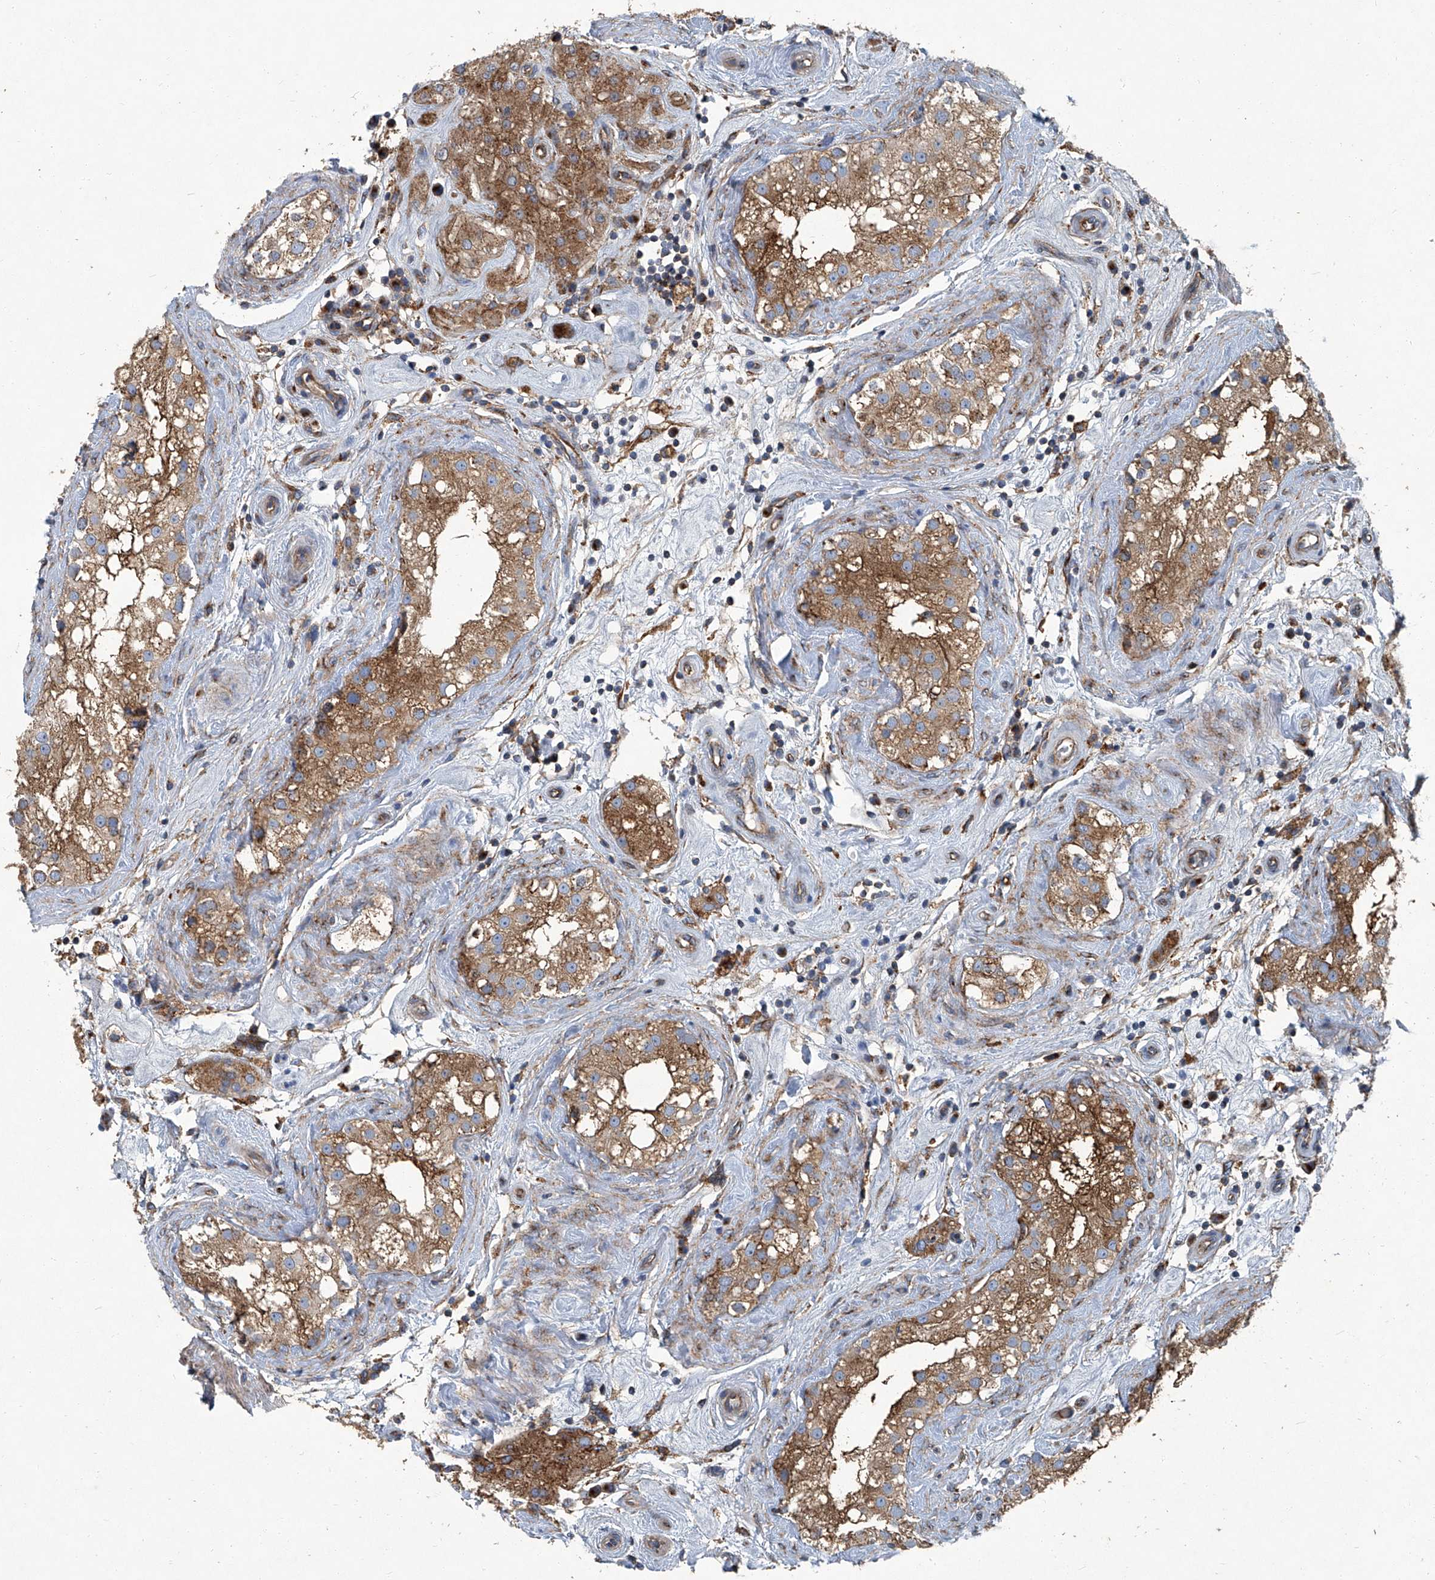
{"staining": {"intensity": "moderate", "quantity": ">75%", "location": "cytoplasmic/membranous"}, "tissue": "testis", "cell_type": "Cells in seminiferous ducts", "image_type": "normal", "snomed": [{"axis": "morphology", "description": "Normal tissue, NOS"}, {"axis": "topography", "description": "Testis"}], "caption": "This is a micrograph of IHC staining of normal testis, which shows moderate positivity in the cytoplasmic/membranous of cells in seminiferous ducts.", "gene": "PIGH", "patient": {"sex": "male", "age": 84}}